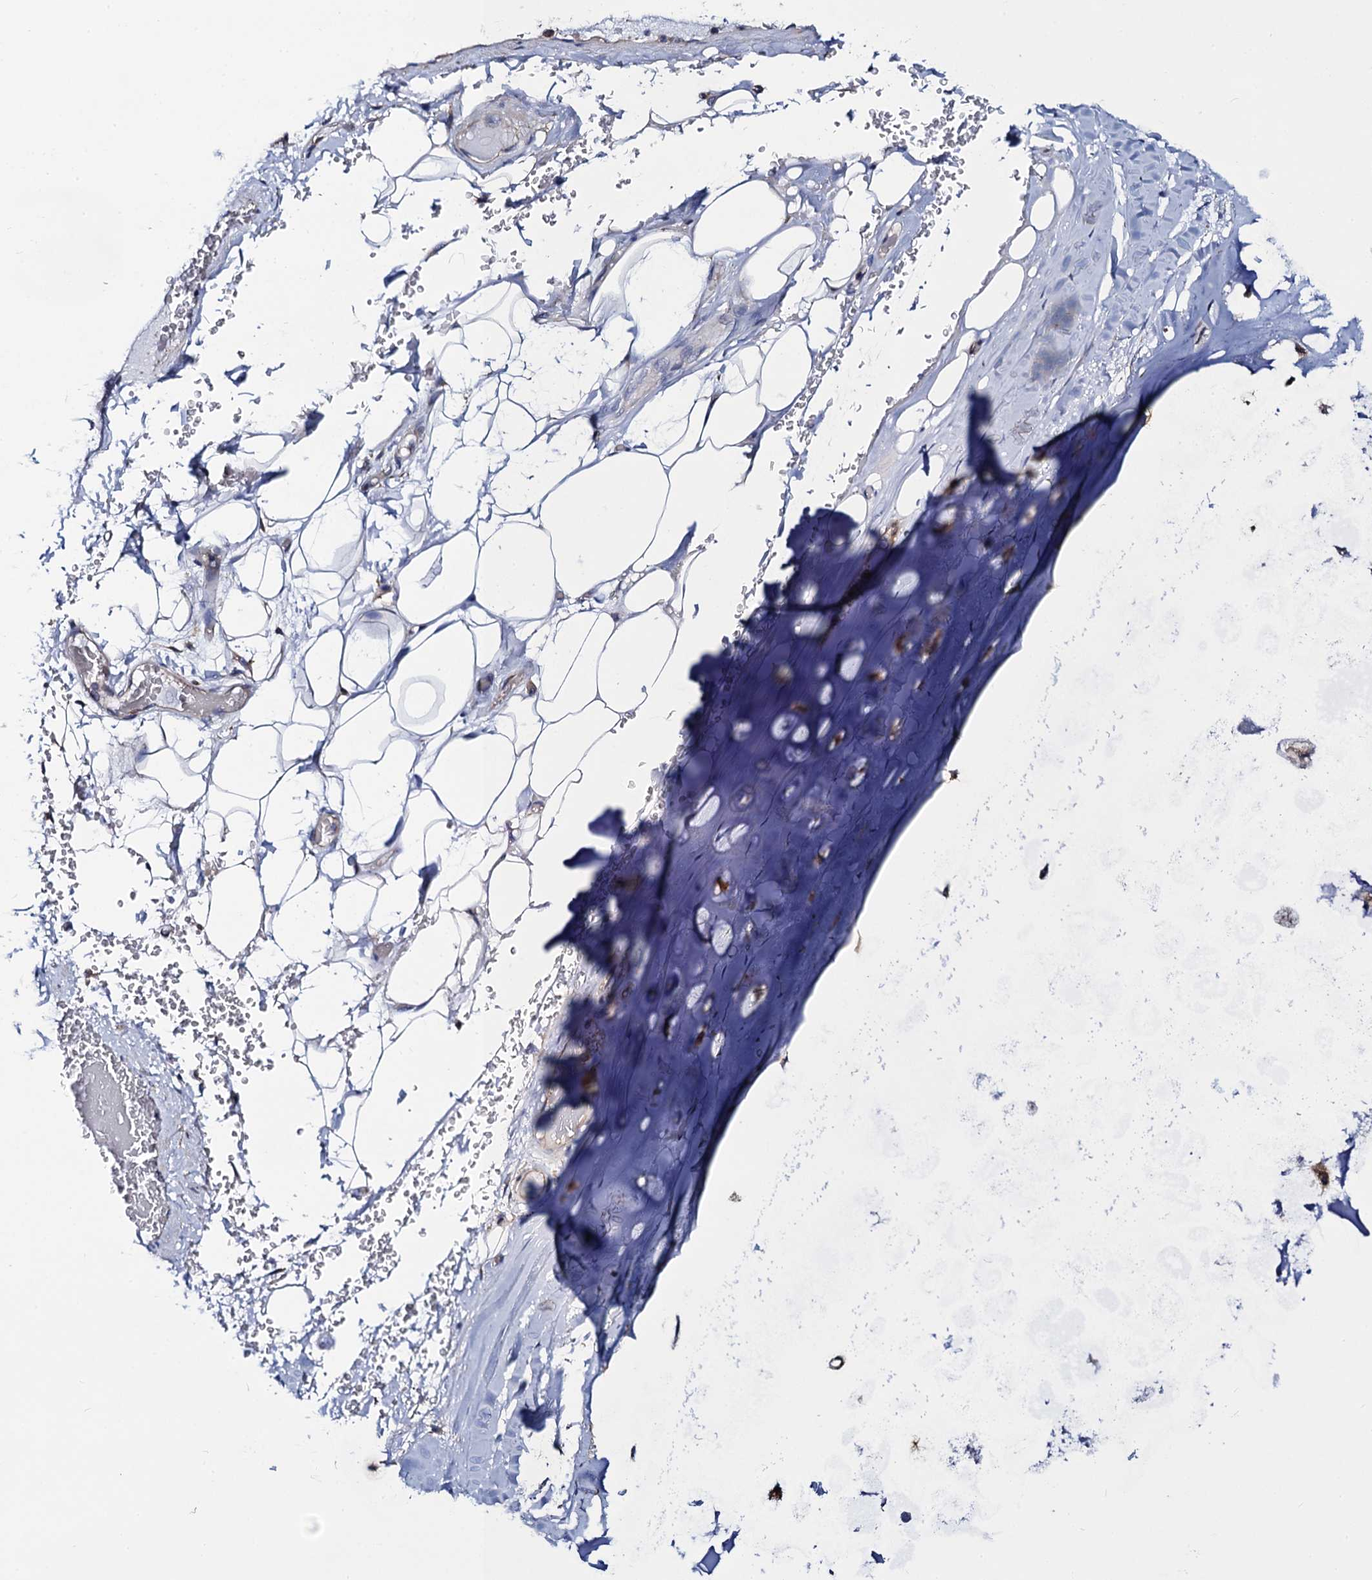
{"staining": {"intensity": "negative", "quantity": "none", "location": "none"}, "tissue": "adipose tissue", "cell_type": "Adipocytes", "image_type": "normal", "snomed": [{"axis": "morphology", "description": "Normal tissue, NOS"}, {"axis": "topography", "description": "Bronchus"}], "caption": "The histopathology image reveals no significant staining in adipocytes of adipose tissue. (IHC, brightfield microscopy, high magnification).", "gene": "PGLS", "patient": {"sex": "male", "age": 66}}